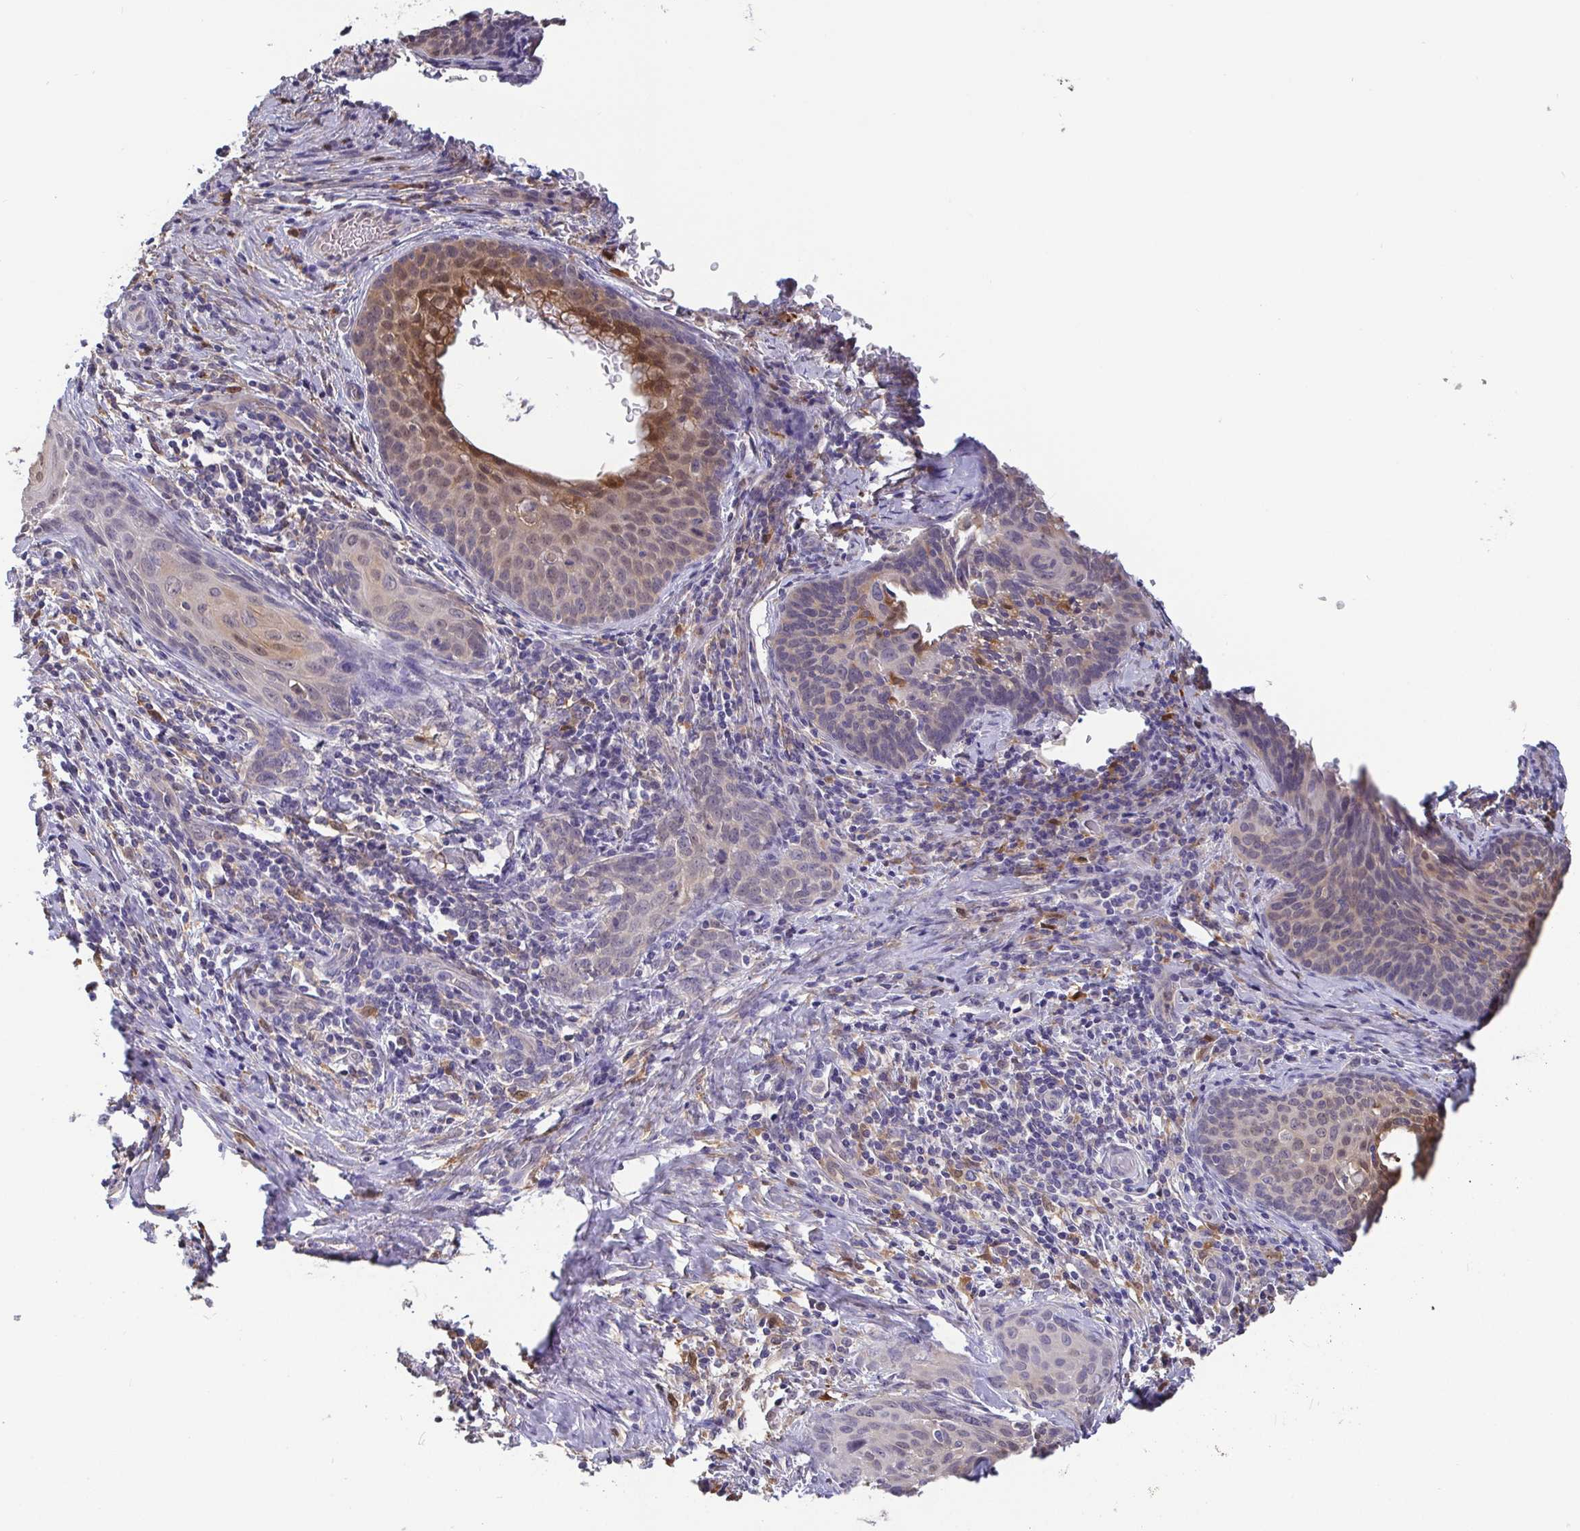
{"staining": {"intensity": "moderate", "quantity": "25%-75%", "location": "cytoplasmic/membranous,nuclear"}, "tissue": "cervical cancer", "cell_type": "Tumor cells", "image_type": "cancer", "snomed": [{"axis": "morphology", "description": "Squamous cell carcinoma, NOS"}, {"axis": "morphology", "description": "Adenocarcinoma, NOS"}, {"axis": "topography", "description": "Cervix"}], "caption": "Immunohistochemistry (IHC) (DAB (3,3'-diaminobenzidine)) staining of human cervical cancer (adenocarcinoma) shows moderate cytoplasmic/membranous and nuclear protein expression in about 25%-75% of tumor cells.", "gene": "IDH1", "patient": {"sex": "female", "age": 52}}